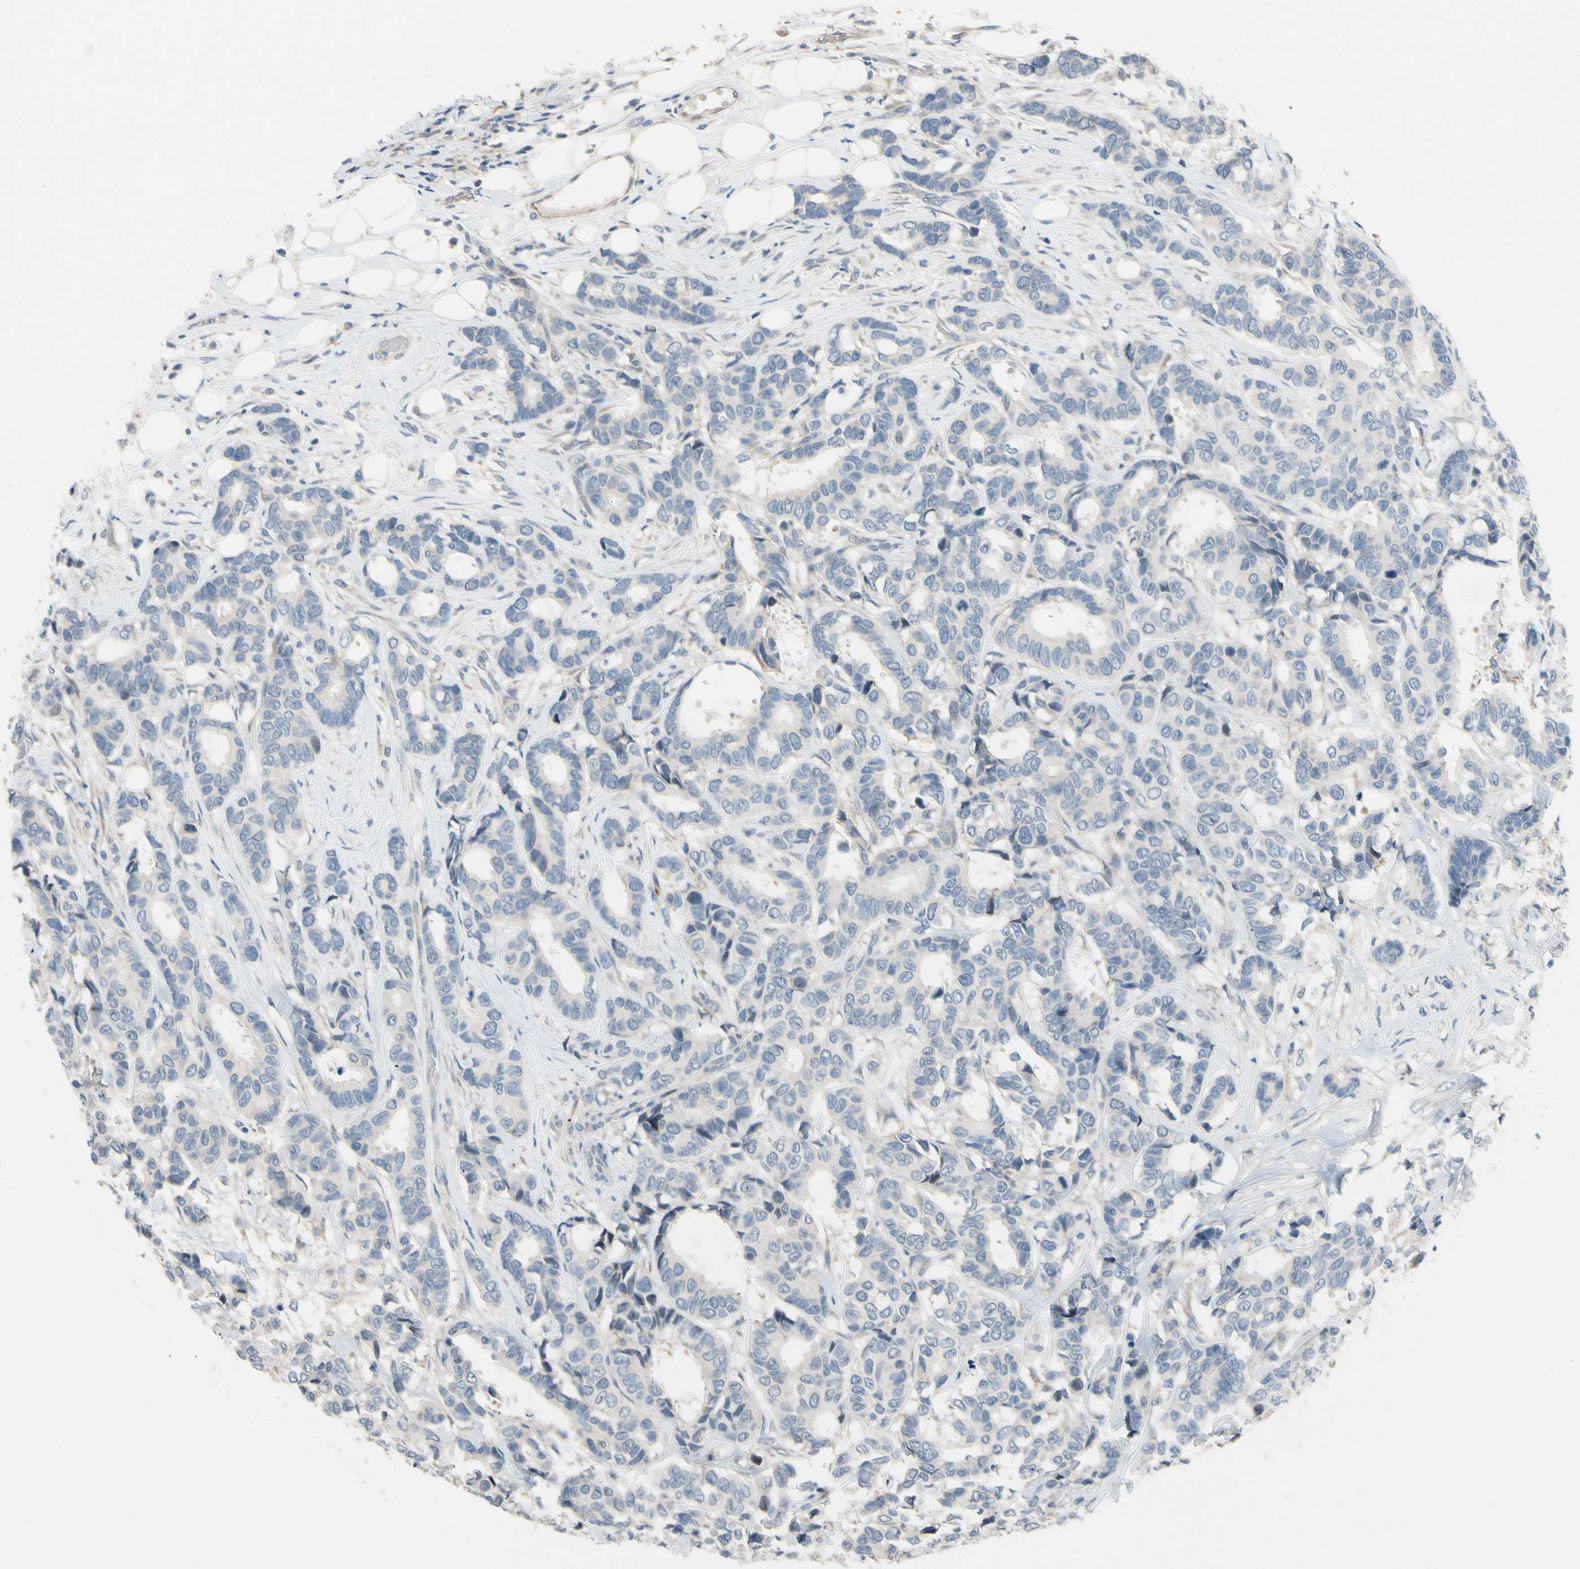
{"staining": {"intensity": "negative", "quantity": "none", "location": "none"}, "tissue": "breast cancer", "cell_type": "Tumor cells", "image_type": "cancer", "snomed": [{"axis": "morphology", "description": "Duct carcinoma"}, {"axis": "topography", "description": "Breast"}], "caption": "Protein analysis of breast invasive ductal carcinoma reveals no significant positivity in tumor cells.", "gene": "PIP5K1B", "patient": {"sex": "female", "age": 87}}